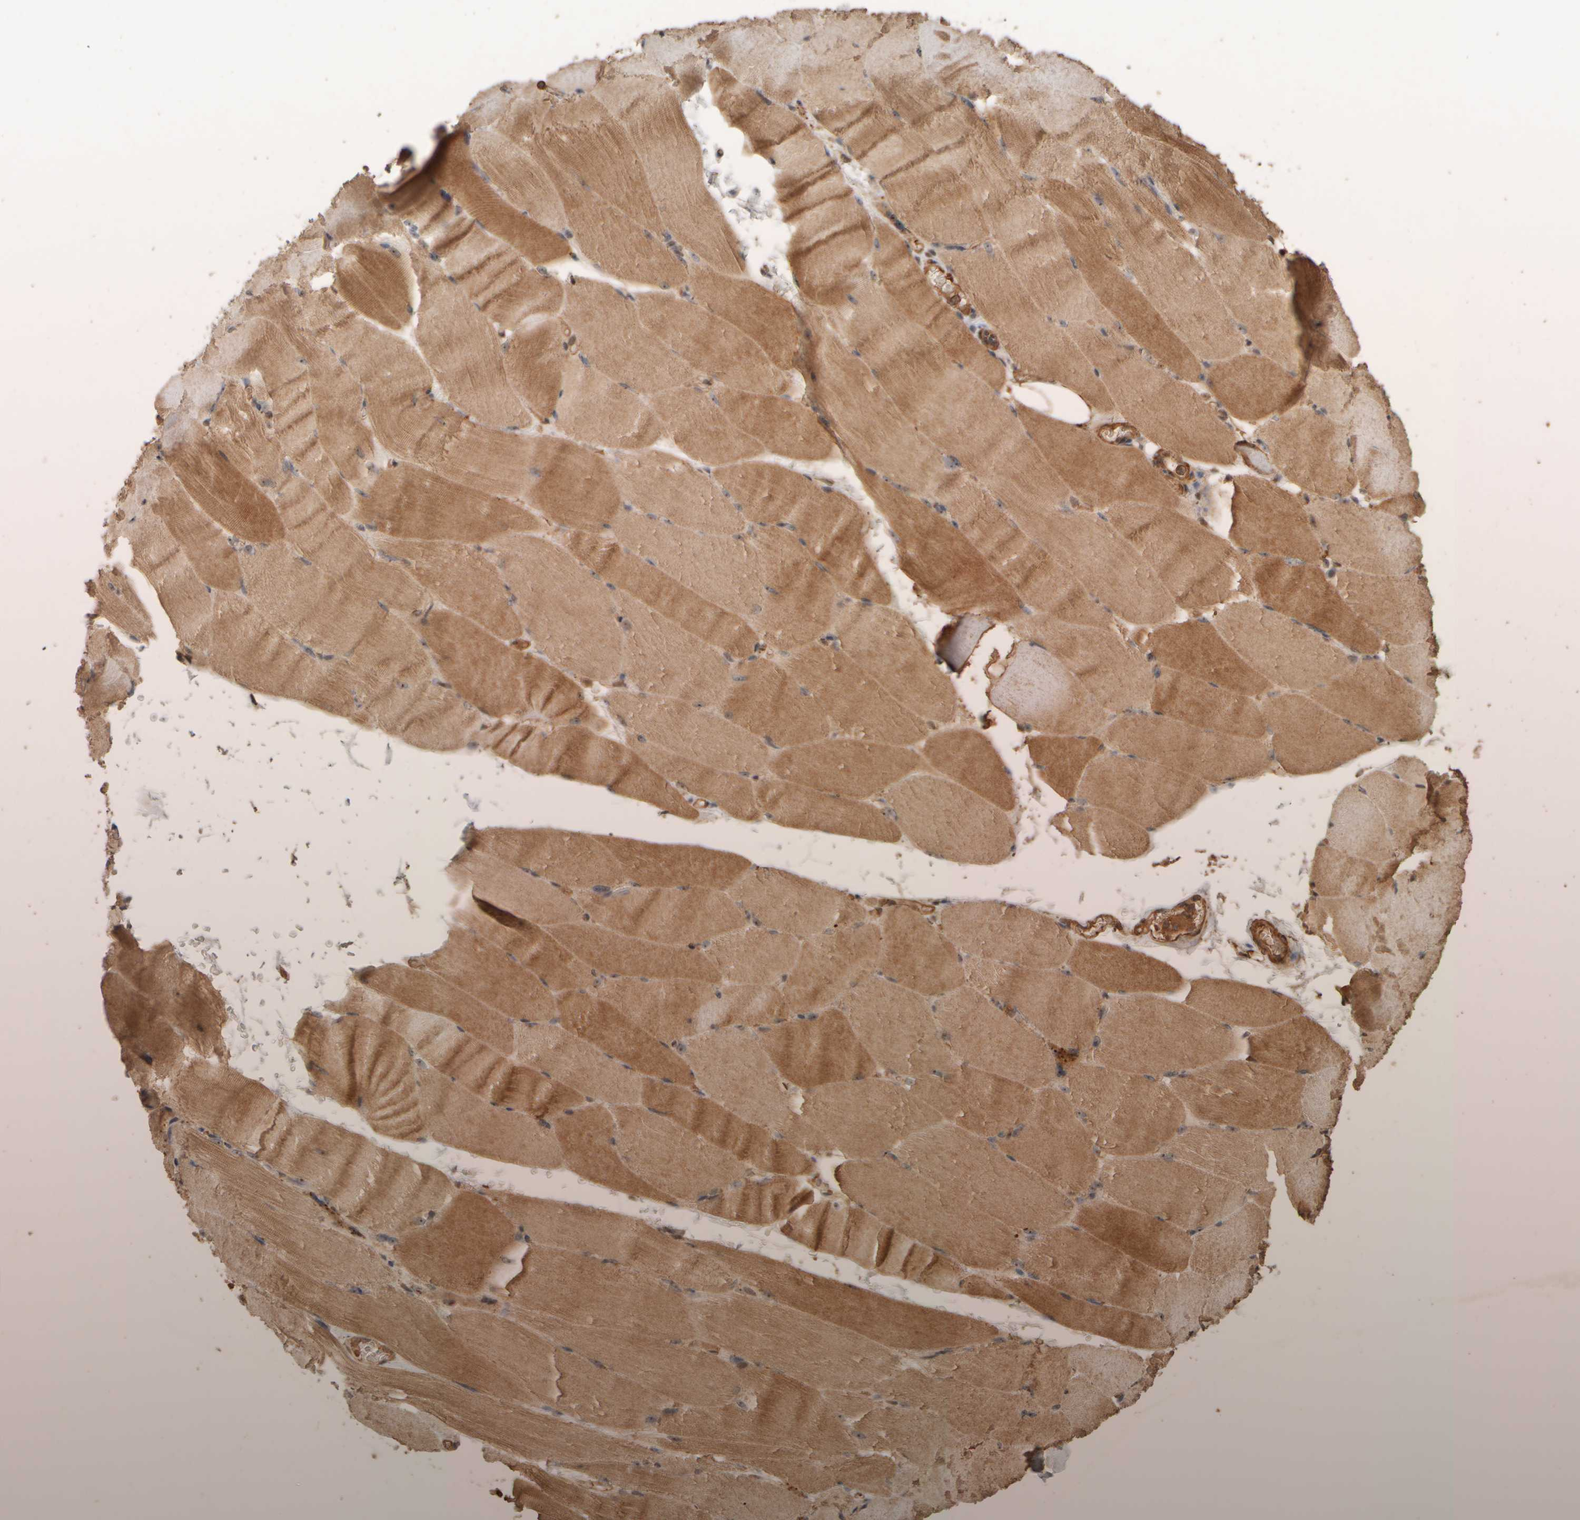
{"staining": {"intensity": "moderate", "quantity": ">75%", "location": "cytoplasmic/membranous"}, "tissue": "skeletal muscle", "cell_type": "Myocytes", "image_type": "normal", "snomed": [{"axis": "morphology", "description": "Normal tissue, NOS"}, {"axis": "topography", "description": "Skeletal muscle"}, {"axis": "topography", "description": "Parathyroid gland"}], "caption": "An image of human skeletal muscle stained for a protein shows moderate cytoplasmic/membranous brown staining in myocytes.", "gene": "SPHK1", "patient": {"sex": "female", "age": 37}}